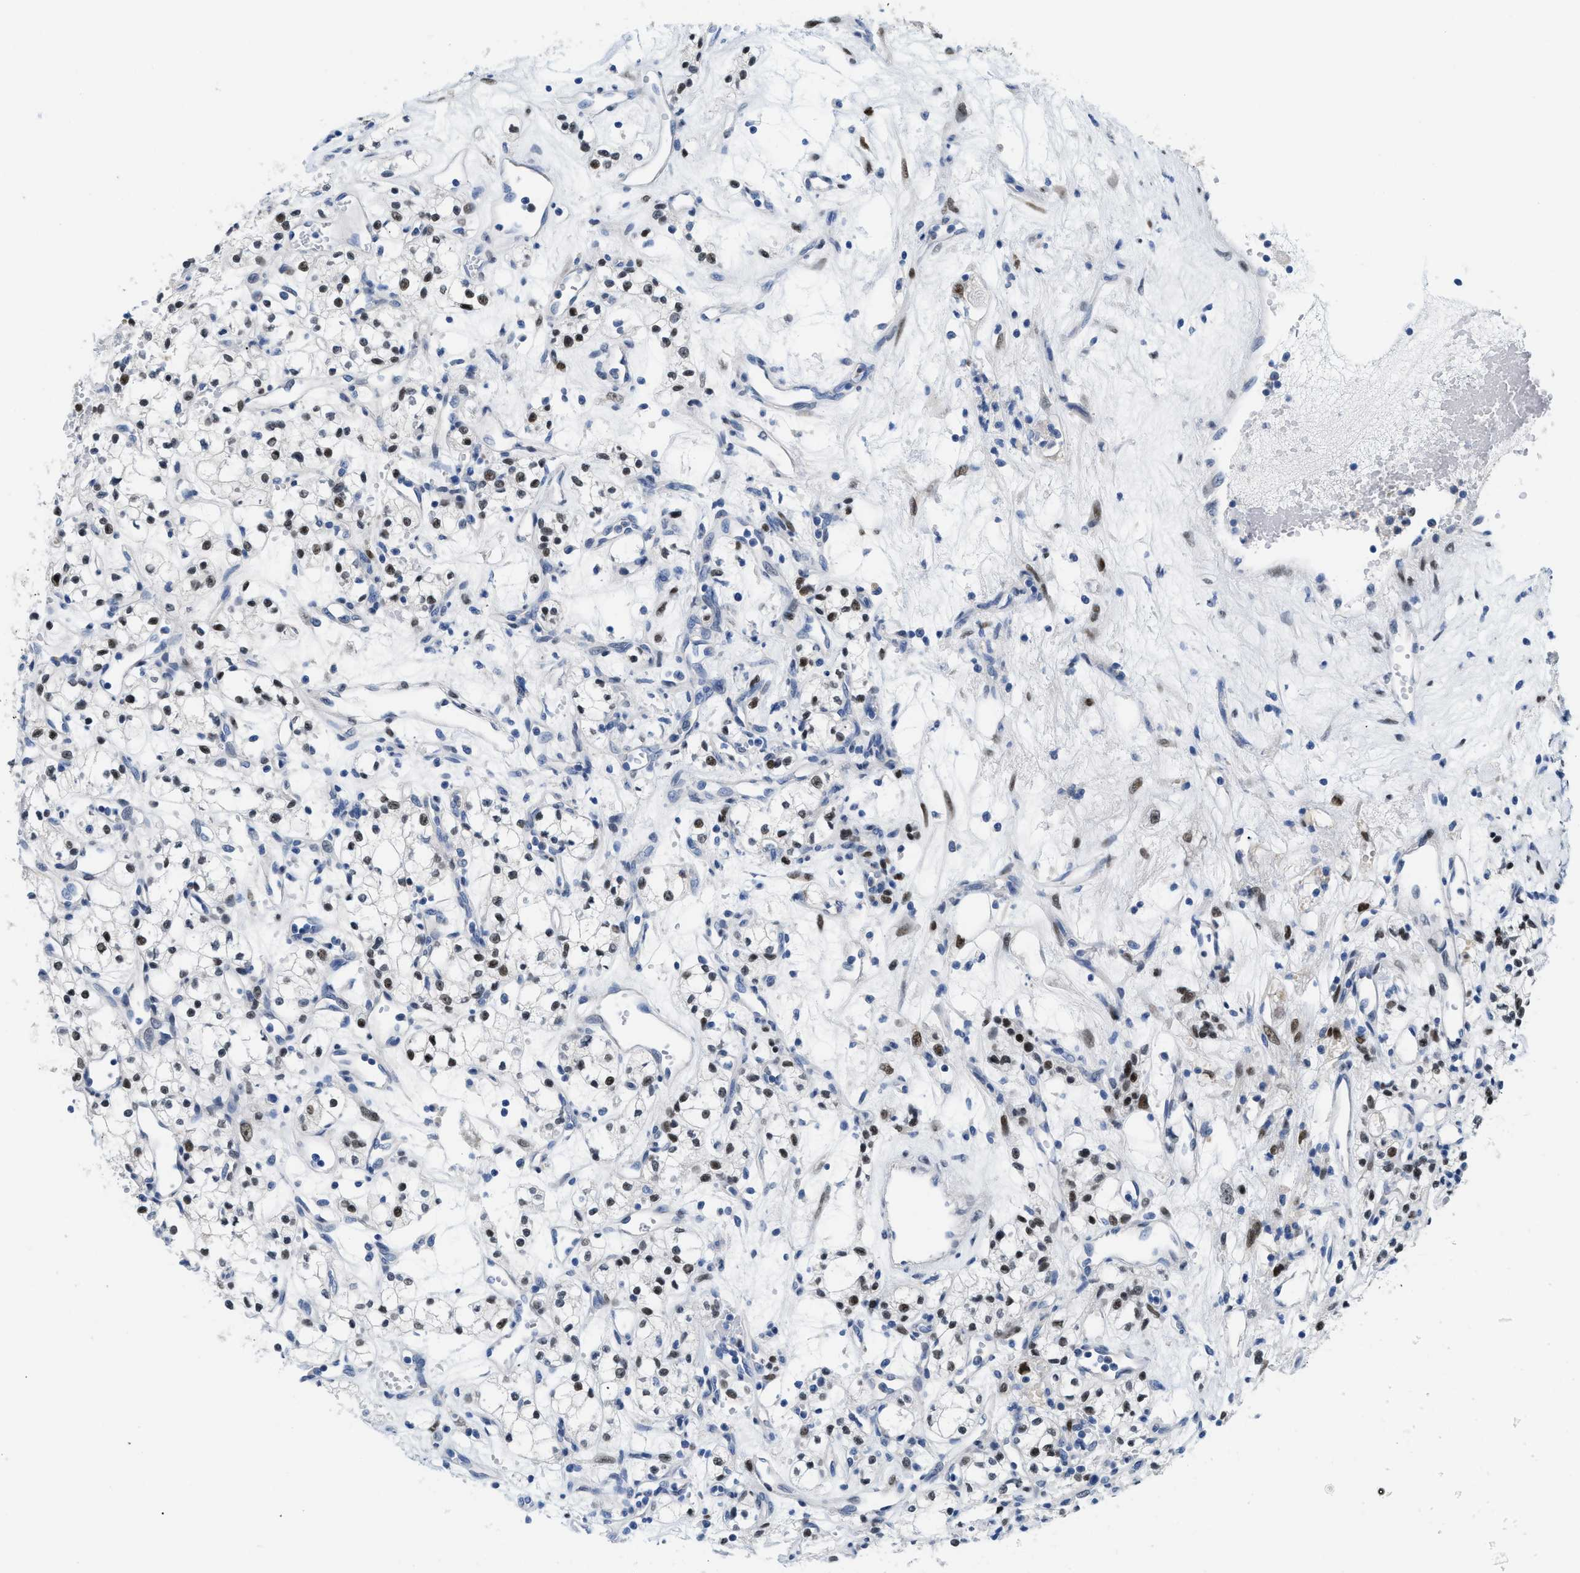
{"staining": {"intensity": "strong", "quantity": ">75%", "location": "nuclear"}, "tissue": "renal cancer", "cell_type": "Tumor cells", "image_type": "cancer", "snomed": [{"axis": "morphology", "description": "Adenocarcinoma, NOS"}, {"axis": "topography", "description": "Kidney"}], "caption": "Human adenocarcinoma (renal) stained for a protein (brown) demonstrates strong nuclear positive expression in about >75% of tumor cells.", "gene": "NFIX", "patient": {"sex": "male", "age": 59}}